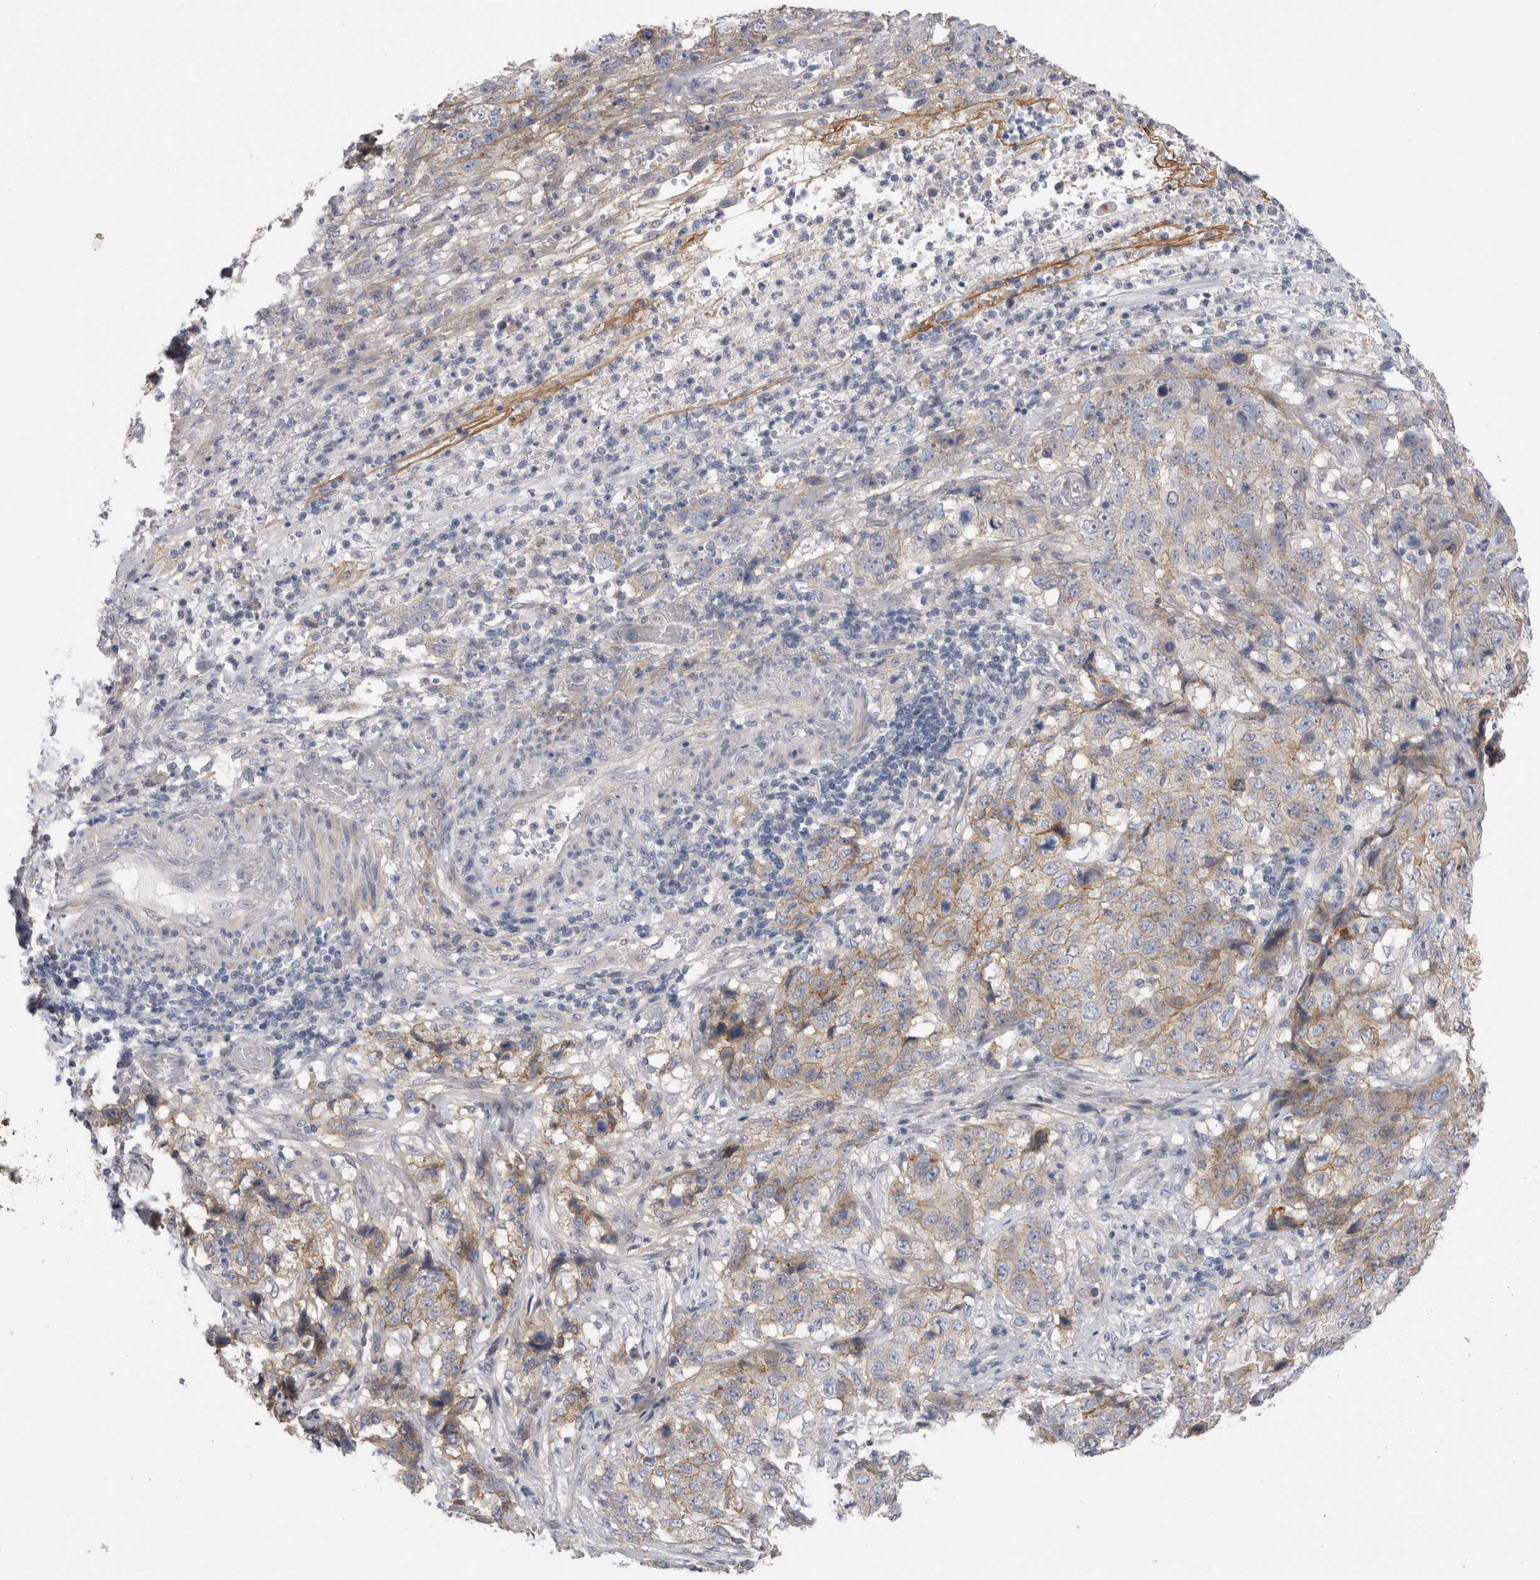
{"staining": {"intensity": "weak", "quantity": "25%-75%", "location": "cytoplasmic/membranous"}, "tissue": "stomach cancer", "cell_type": "Tumor cells", "image_type": "cancer", "snomed": [{"axis": "morphology", "description": "Adenocarcinoma, NOS"}, {"axis": "topography", "description": "Stomach"}], "caption": "Brown immunohistochemical staining in stomach cancer displays weak cytoplasmic/membranous staining in approximately 25%-75% of tumor cells.", "gene": "VANGL1", "patient": {"sex": "male", "age": 48}}